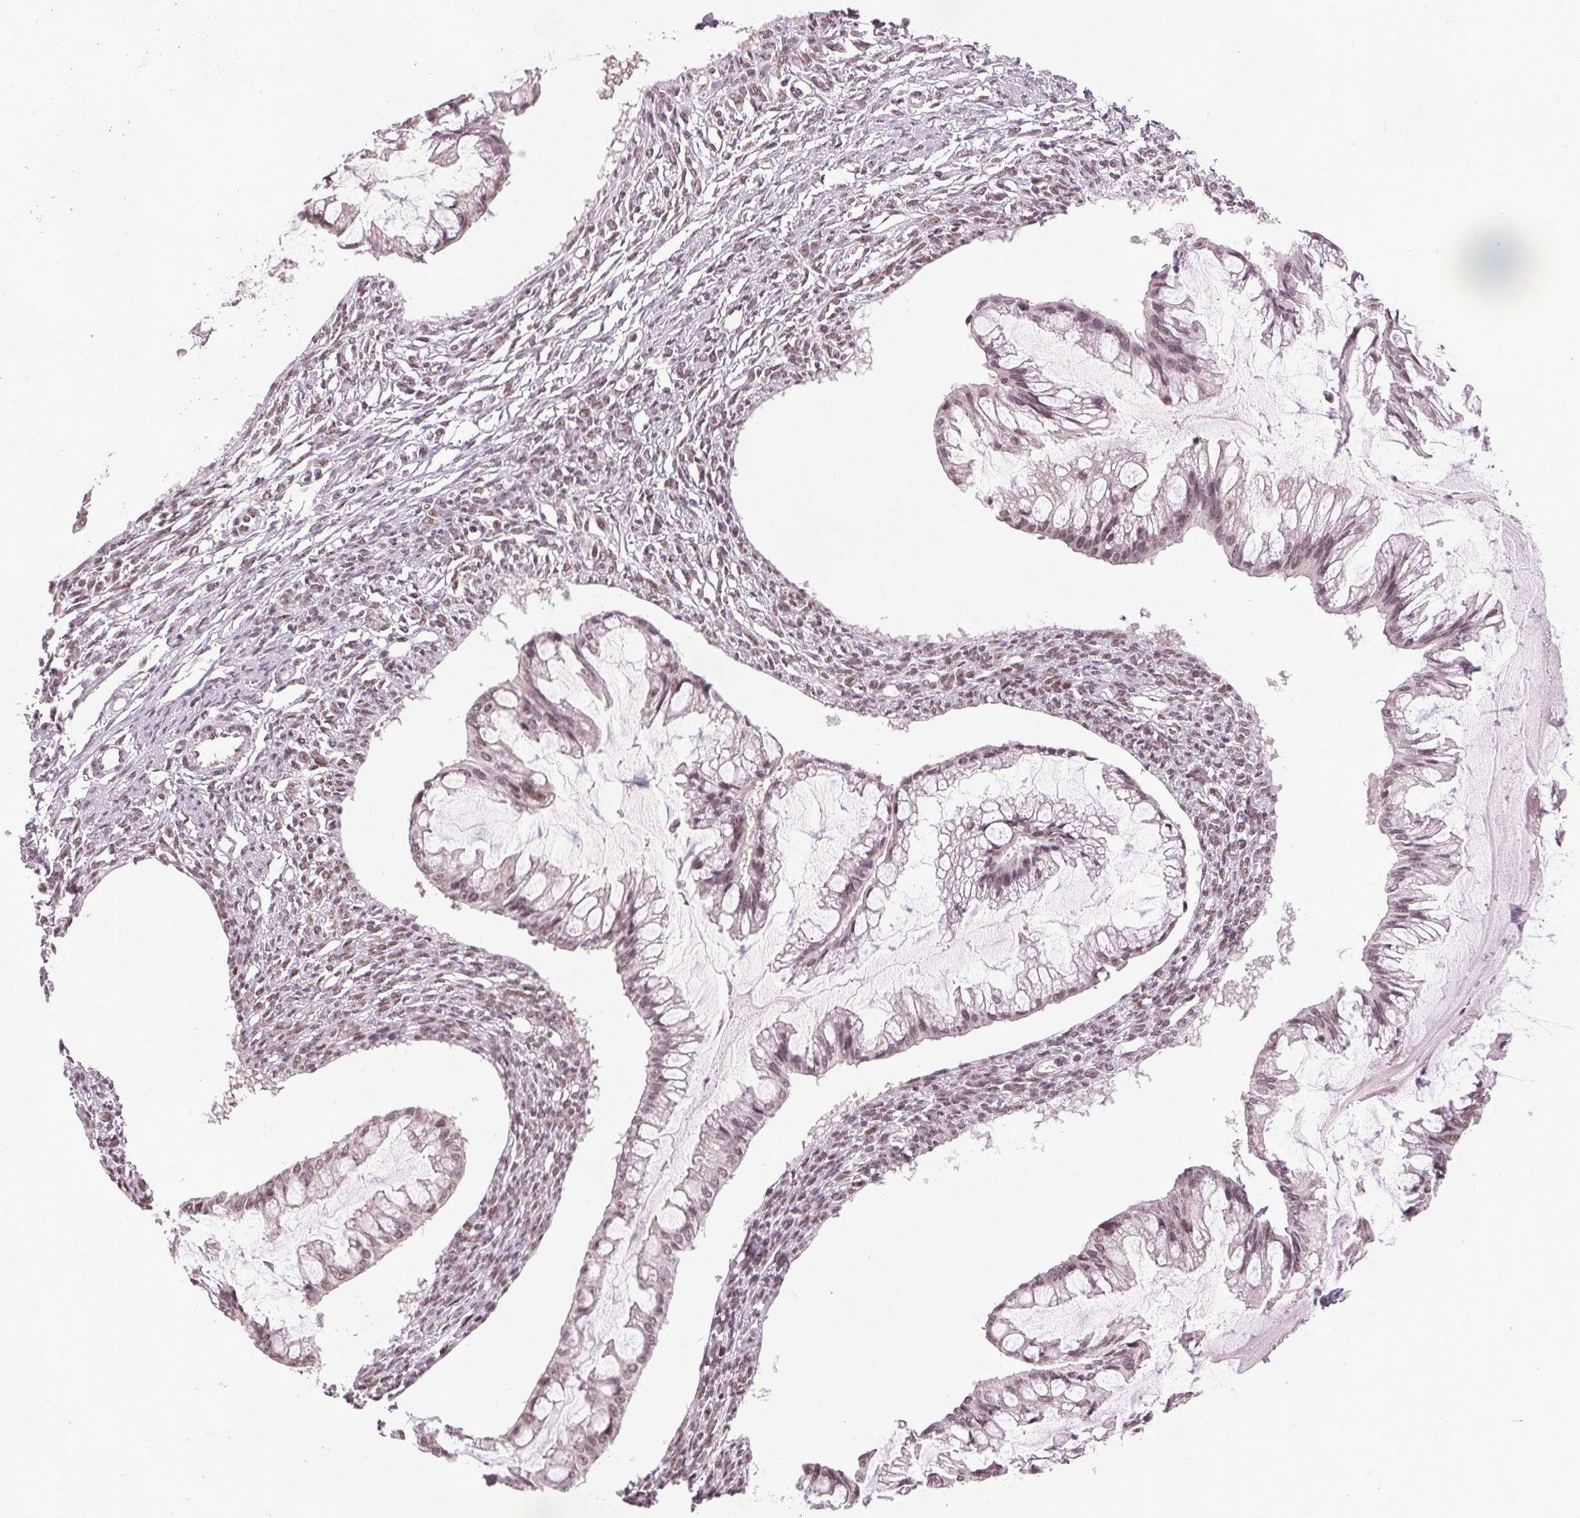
{"staining": {"intensity": "moderate", "quantity": "25%-75%", "location": "nuclear"}, "tissue": "endometrial cancer", "cell_type": "Tumor cells", "image_type": "cancer", "snomed": [{"axis": "morphology", "description": "Adenocarcinoma, NOS"}, {"axis": "topography", "description": "Uterus"}], "caption": "Protein staining of endometrial cancer (adenocarcinoma) tissue exhibits moderate nuclear staining in approximately 25%-75% of tumor cells.", "gene": "XPC", "patient": {"sex": "female", "age": 83}}